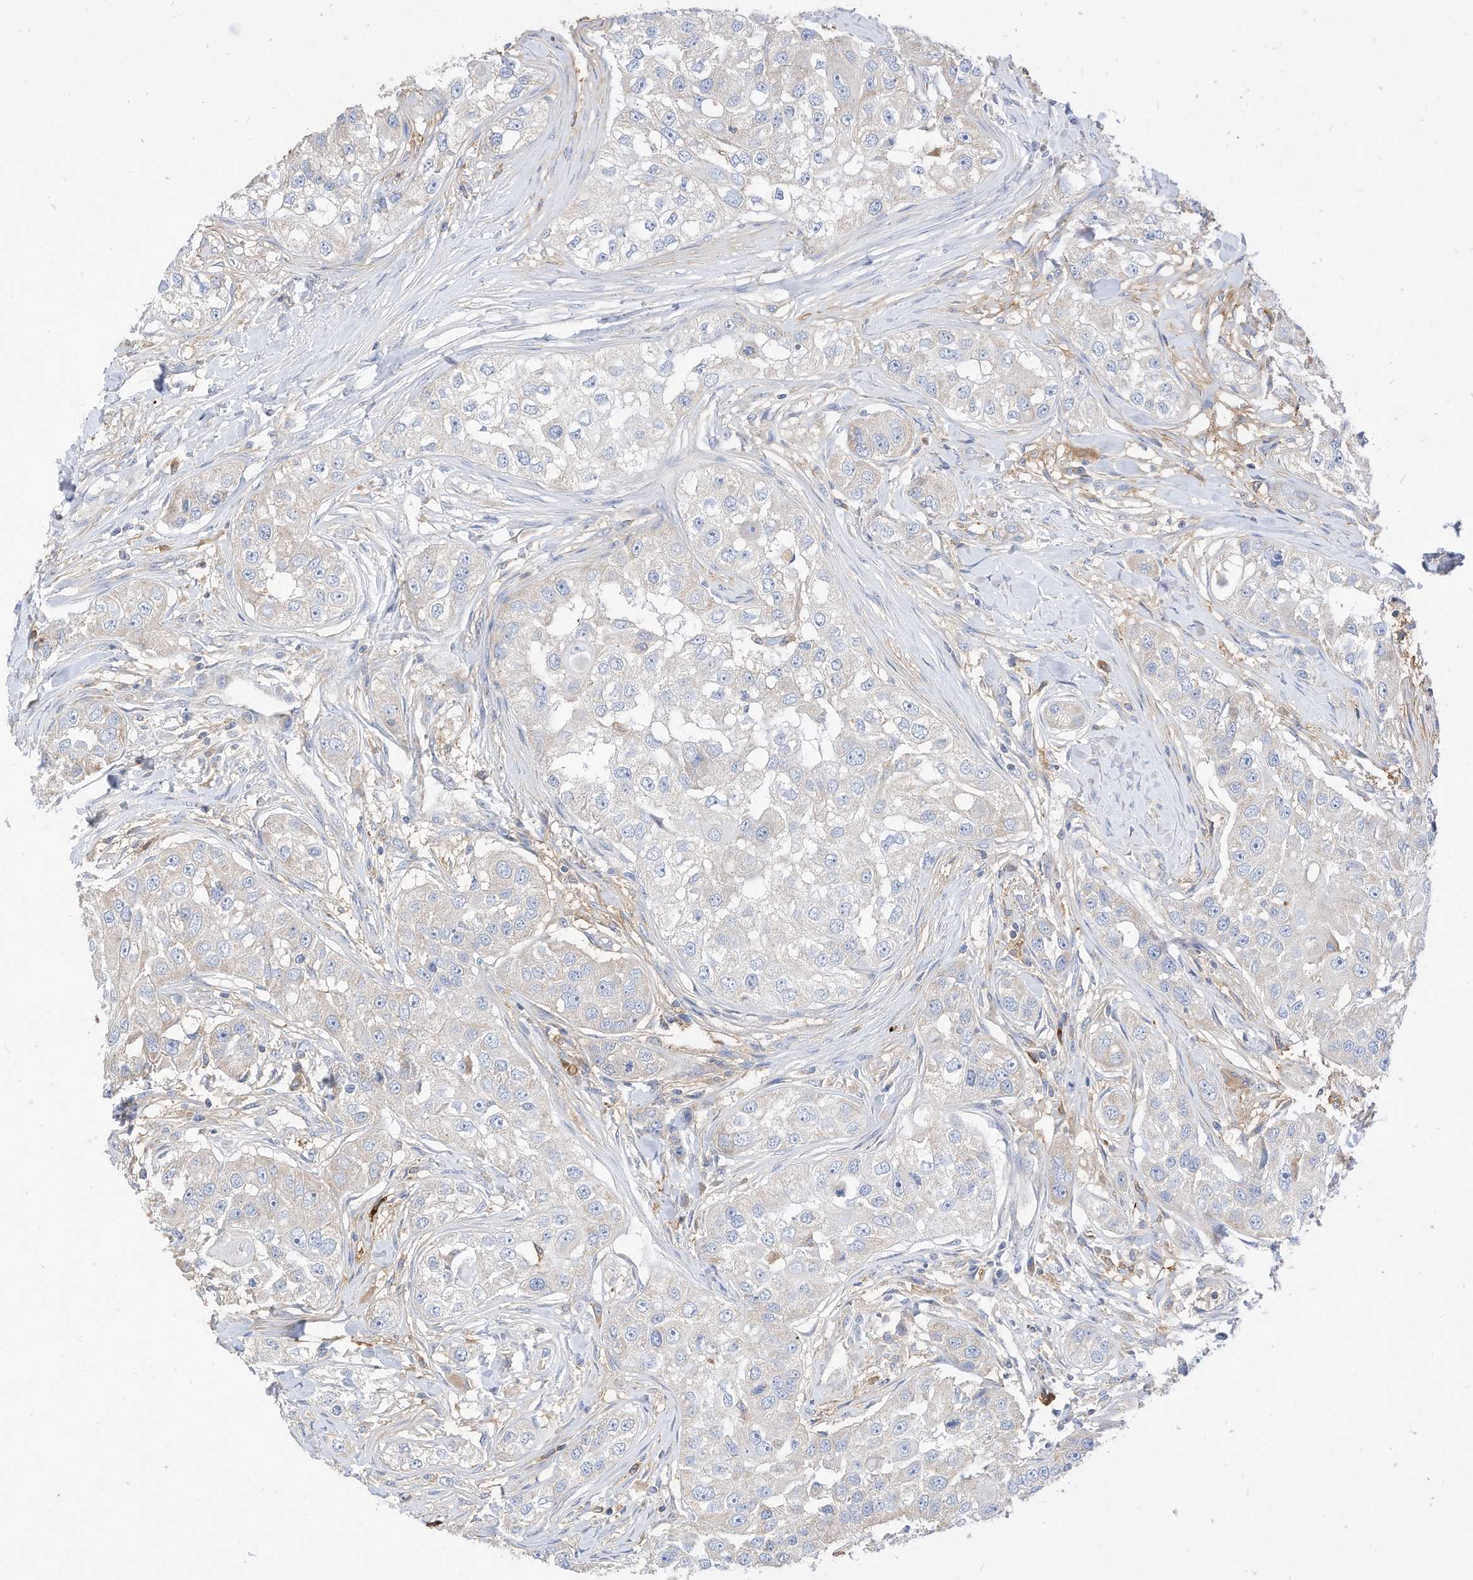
{"staining": {"intensity": "negative", "quantity": "none", "location": "none"}, "tissue": "head and neck cancer", "cell_type": "Tumor cells", "image_type": "cancer", "snomed": [{"axis": "morphology", "description": "Normal tissue, NOS"}, {"axis": "morphology", "description": "Squamous cell carcinoma, NOS"}, {"axis": "topography", "description": "Skeletal muscle"}, {"axis": "topography", "description": "Head-Neck"}], "caption": "Tumor cells are negative for protein expression in human head and neck cancer.", "gene": "RHOH", "patient": {"sex": "male", "age": 51}}